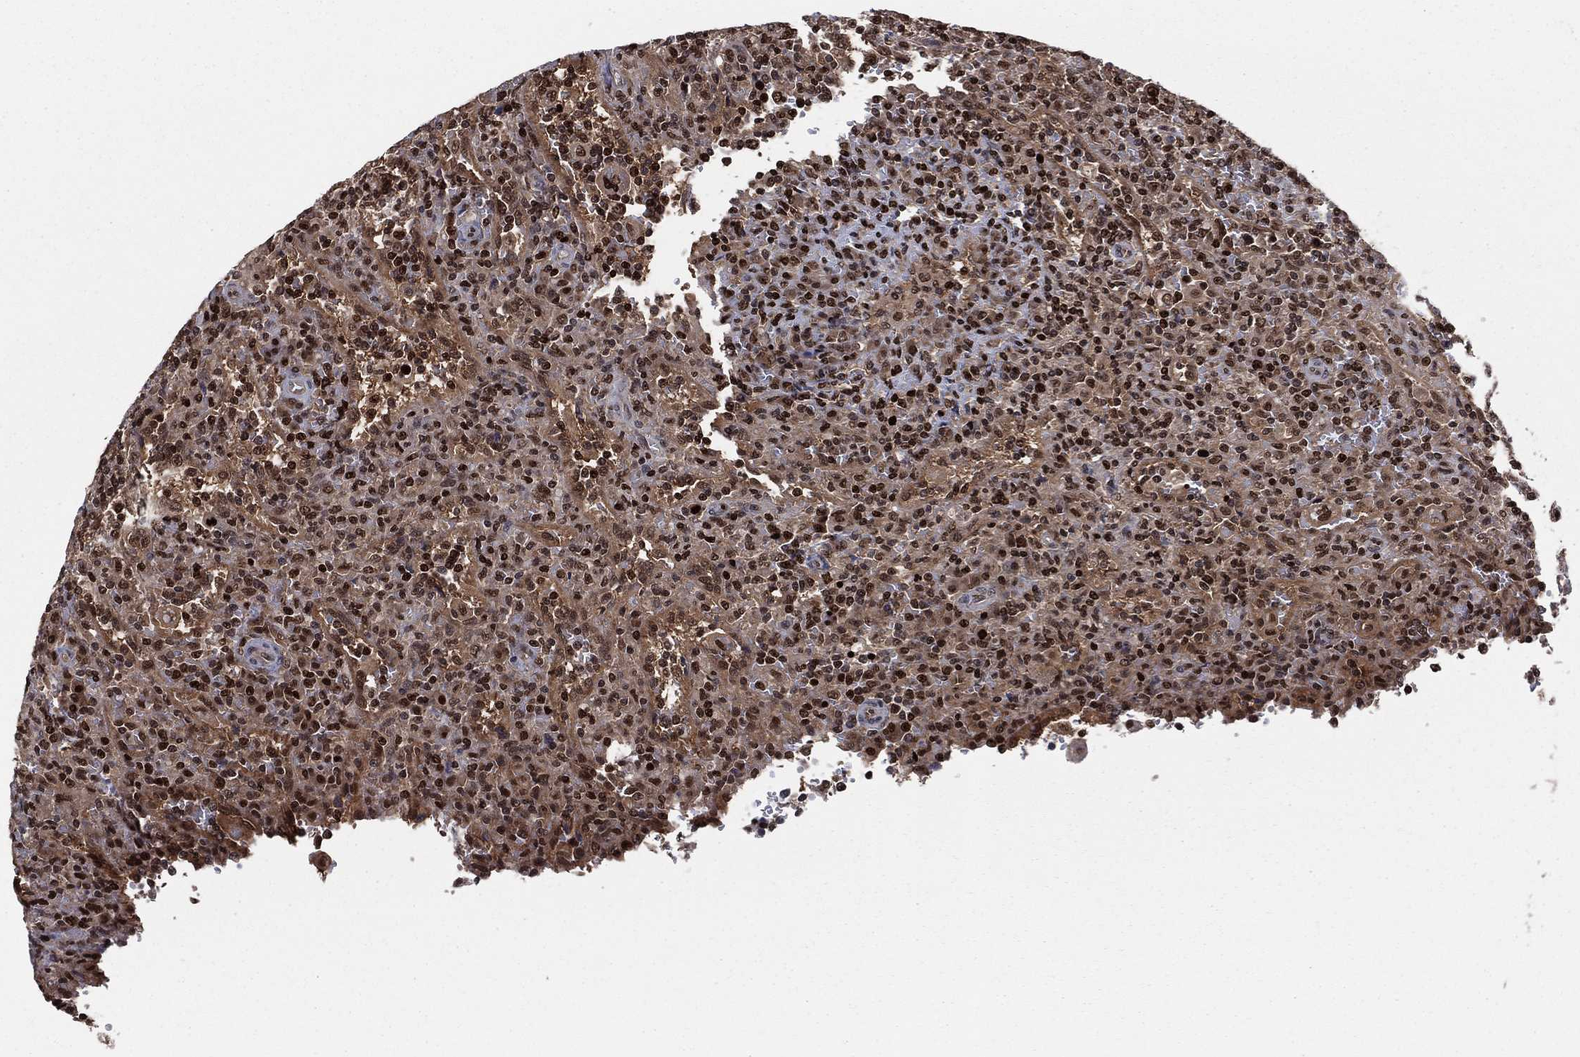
{"staining": {"intensity": "strong", "quantity": "25%-75%", "location": "cytoplasmic/membranous,nuclear"}, "tissue": "lymphoma", "cell_type": "Tumor cells", "image_type": "cancer", "snomed": [{"axis": "morphology", "description": "Malignant lymphoma, non-Hodgkin's type, Low grade"}, {"axis": "topography", "description": "Spleen"}], "caption": "Lymphoma stained with a protein marker displays strong staining in tumor cells.", "gene": "PSMA1", "patient": {"sex": "male", "age": 62}}